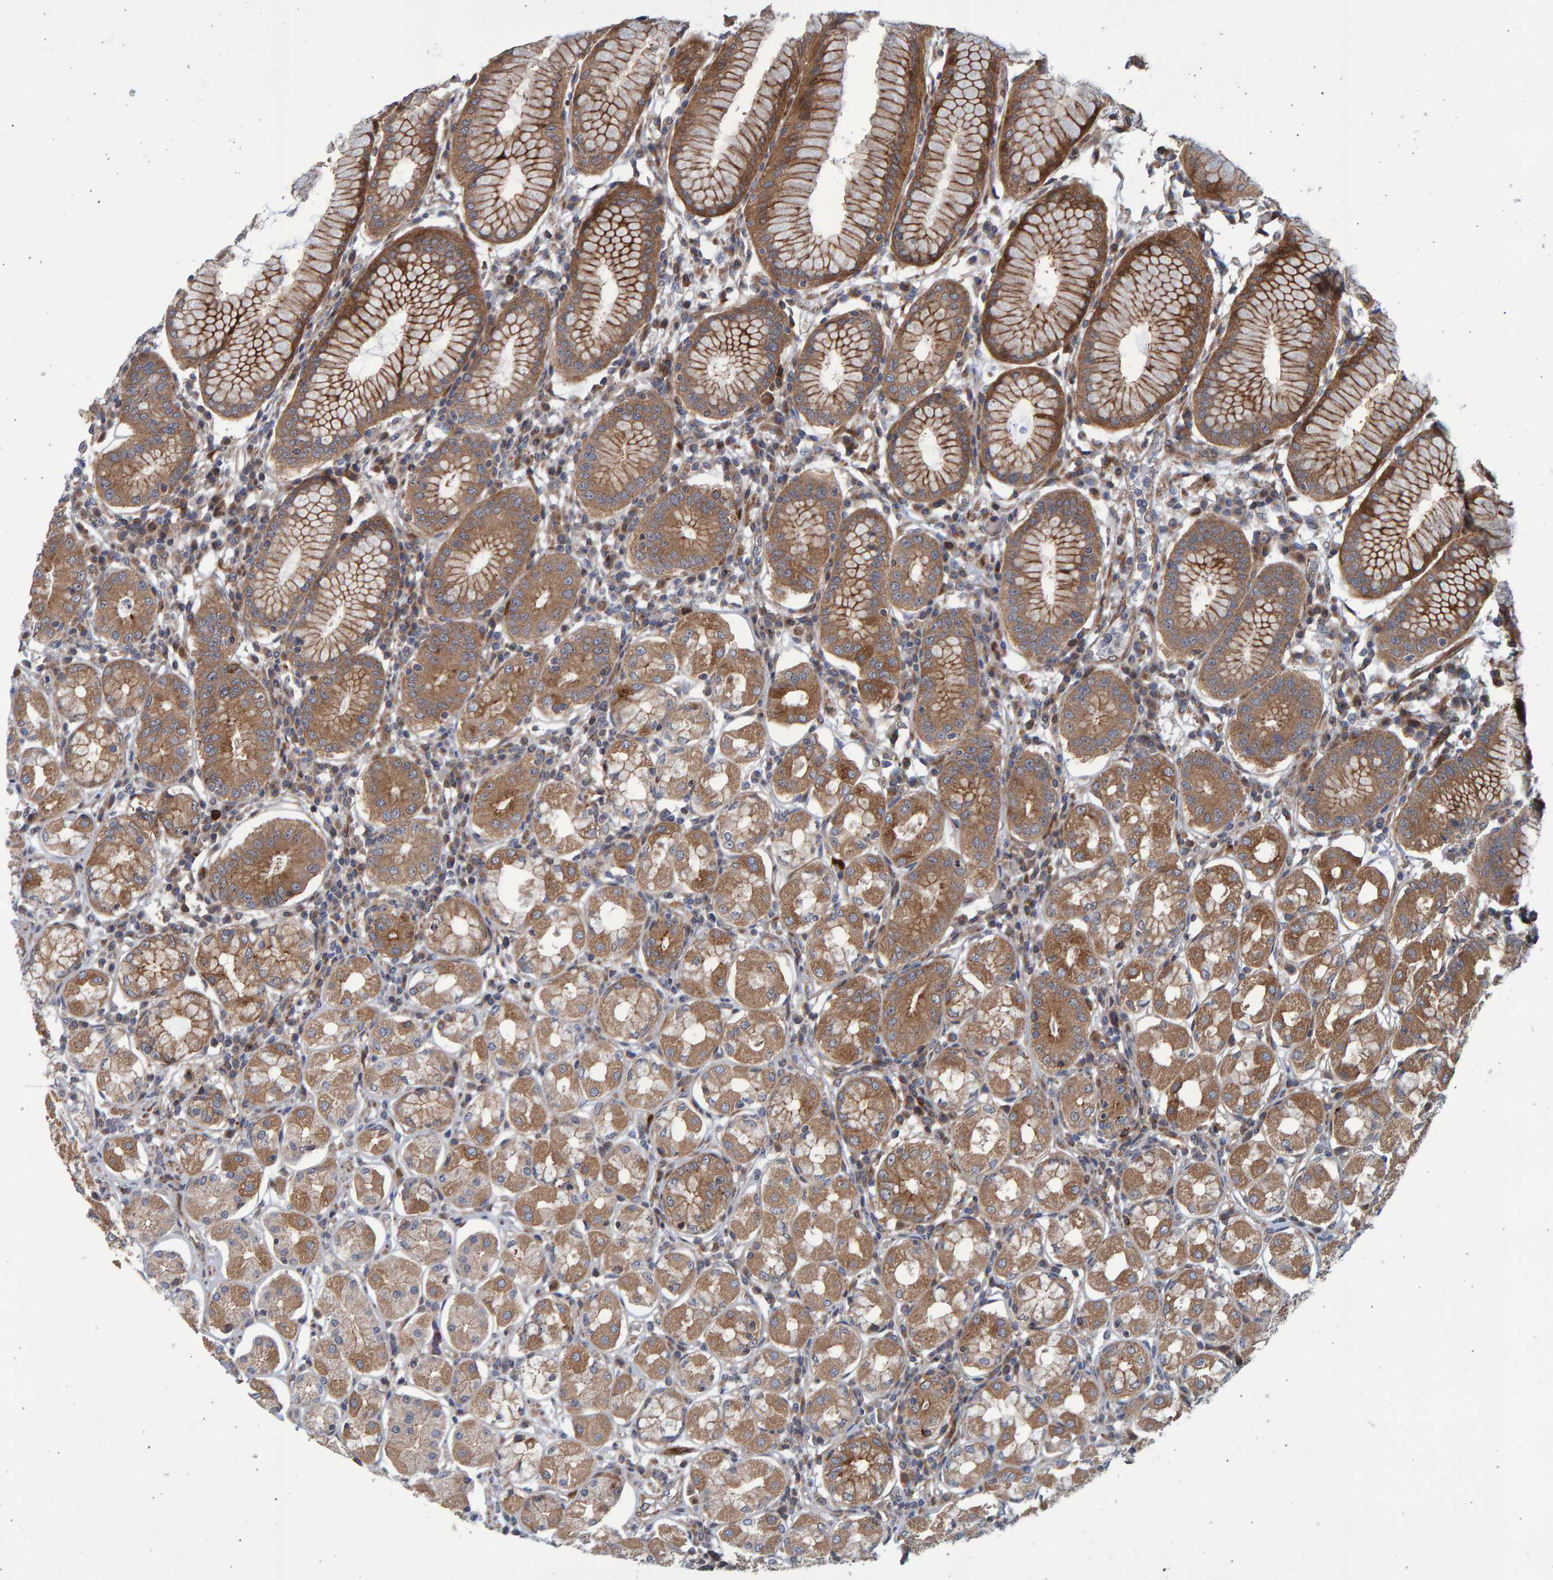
{"staining": {"intensity": "strong", "quantity": "25%-75%", "location": "cytoplasmic/membranous"}, "tissue": "stomach", "cell_type": "Glandular cells", "image_type": "normal", "snomed": [{"axis": "morphology", "description": "Normal tissue, NOS"}, {"axis": "topography", "description": "Stomach"}, {"axis": "topography", "description": "Stomach, lower"}], "caption": "Immunohistochemical staining of normal human stomach reveals 25%-75% levels of strong cytoplasmic/membranous protein expression in approximately 25%-75% of glandular cells.", "gene": "LRBA", "patient": {"sex": "female", "age": 56}}